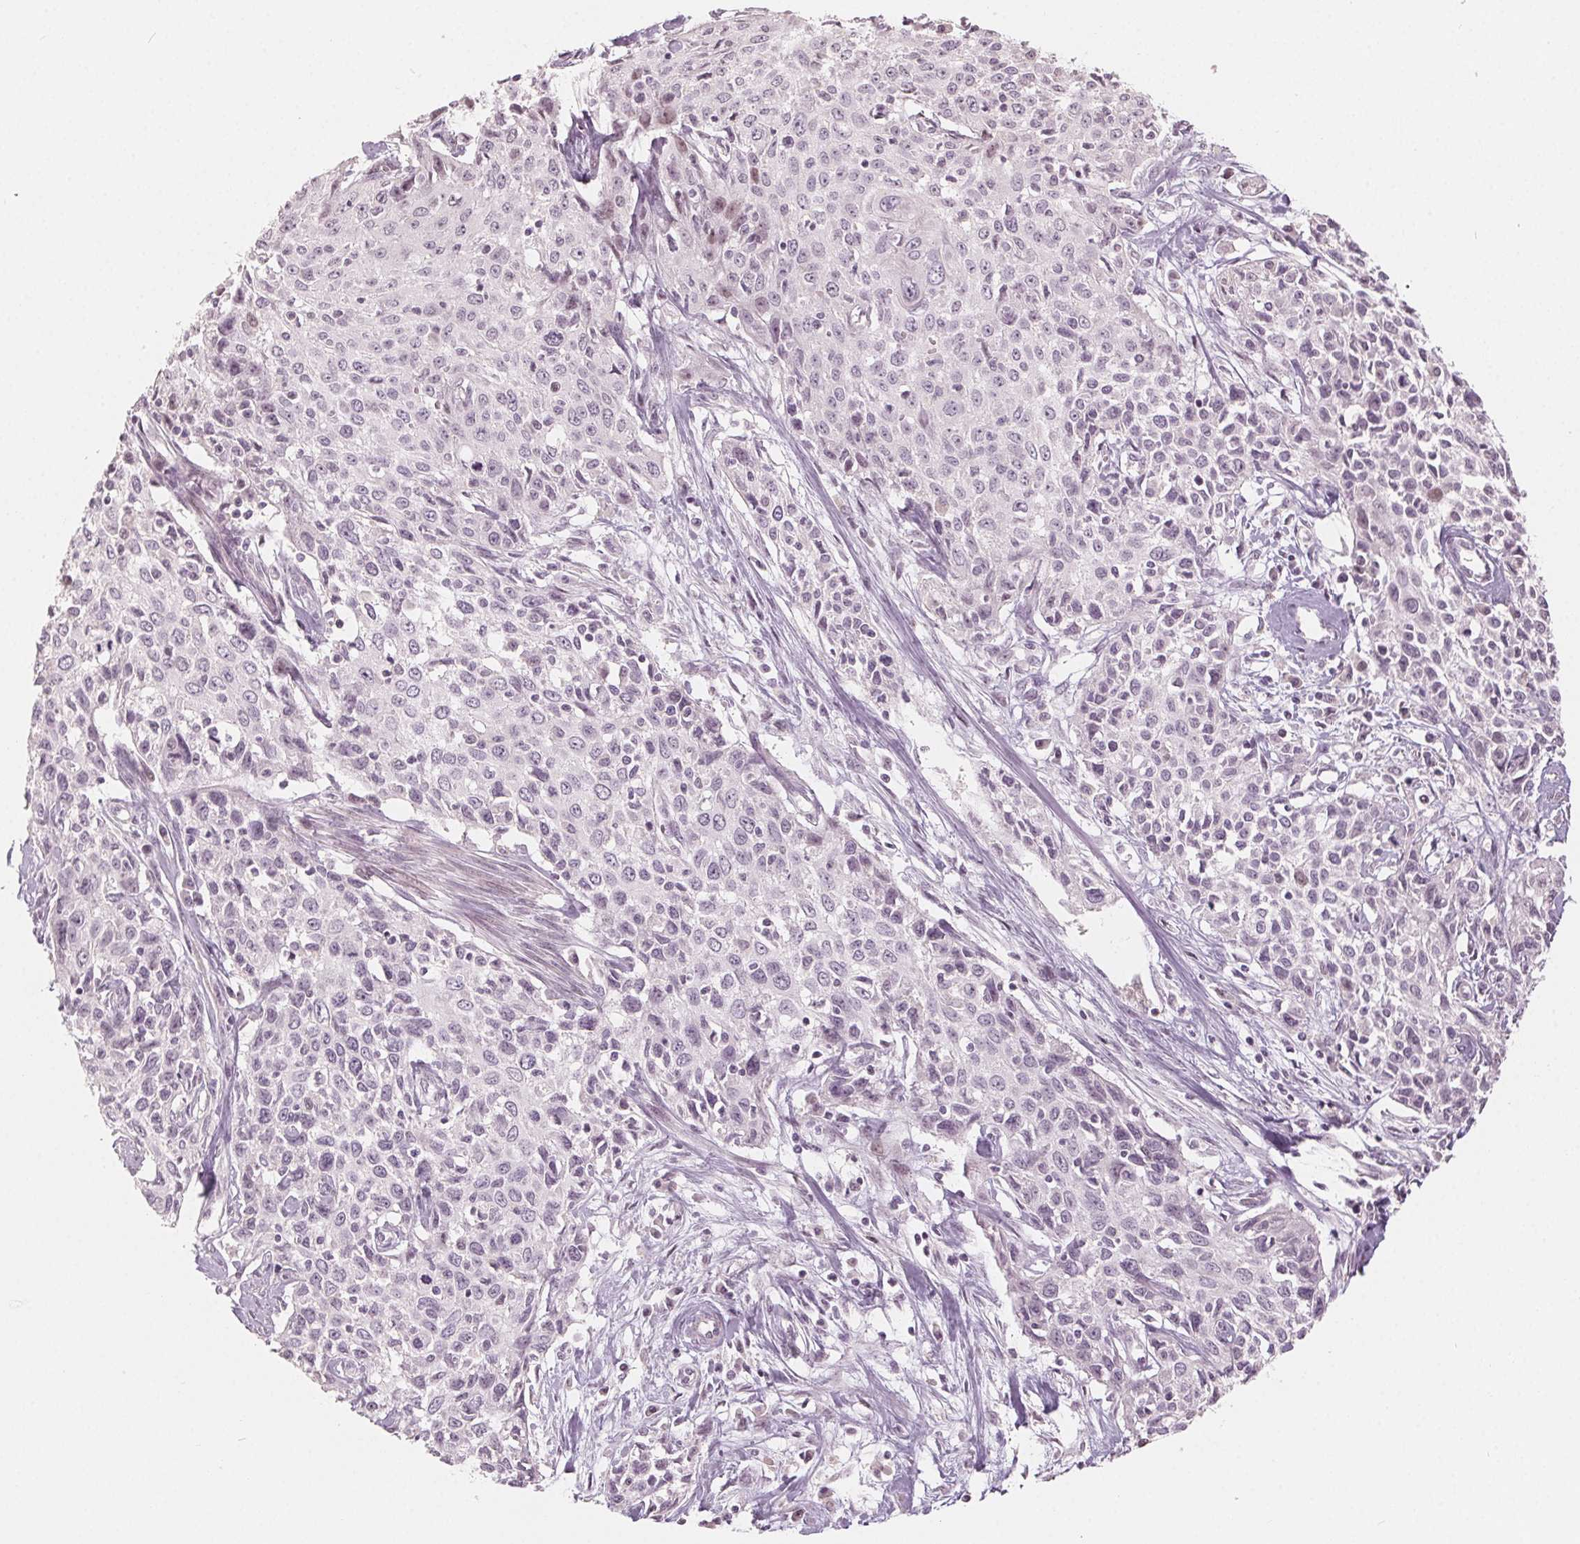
{"staining": {"intensity": "negative", "quantity": "none", "location": "none"}, "tissue": "cervical cancer", "cell_type": "Tumor cells", "image_type": "cancer", "snomed": [{"axis": "morphology", "description": "Squamous cell carcinoma, NOS"}, {"axis": "topography", "description": "Cervix"}], "caption": "Immunohistochemistry histopathology image of cervical squamous cell carcinoma stained for a protein (brown), which displays no positivity in tumor cells.", "gene": "ZBBX", "patient": {"sex": "female", "age": 38}}